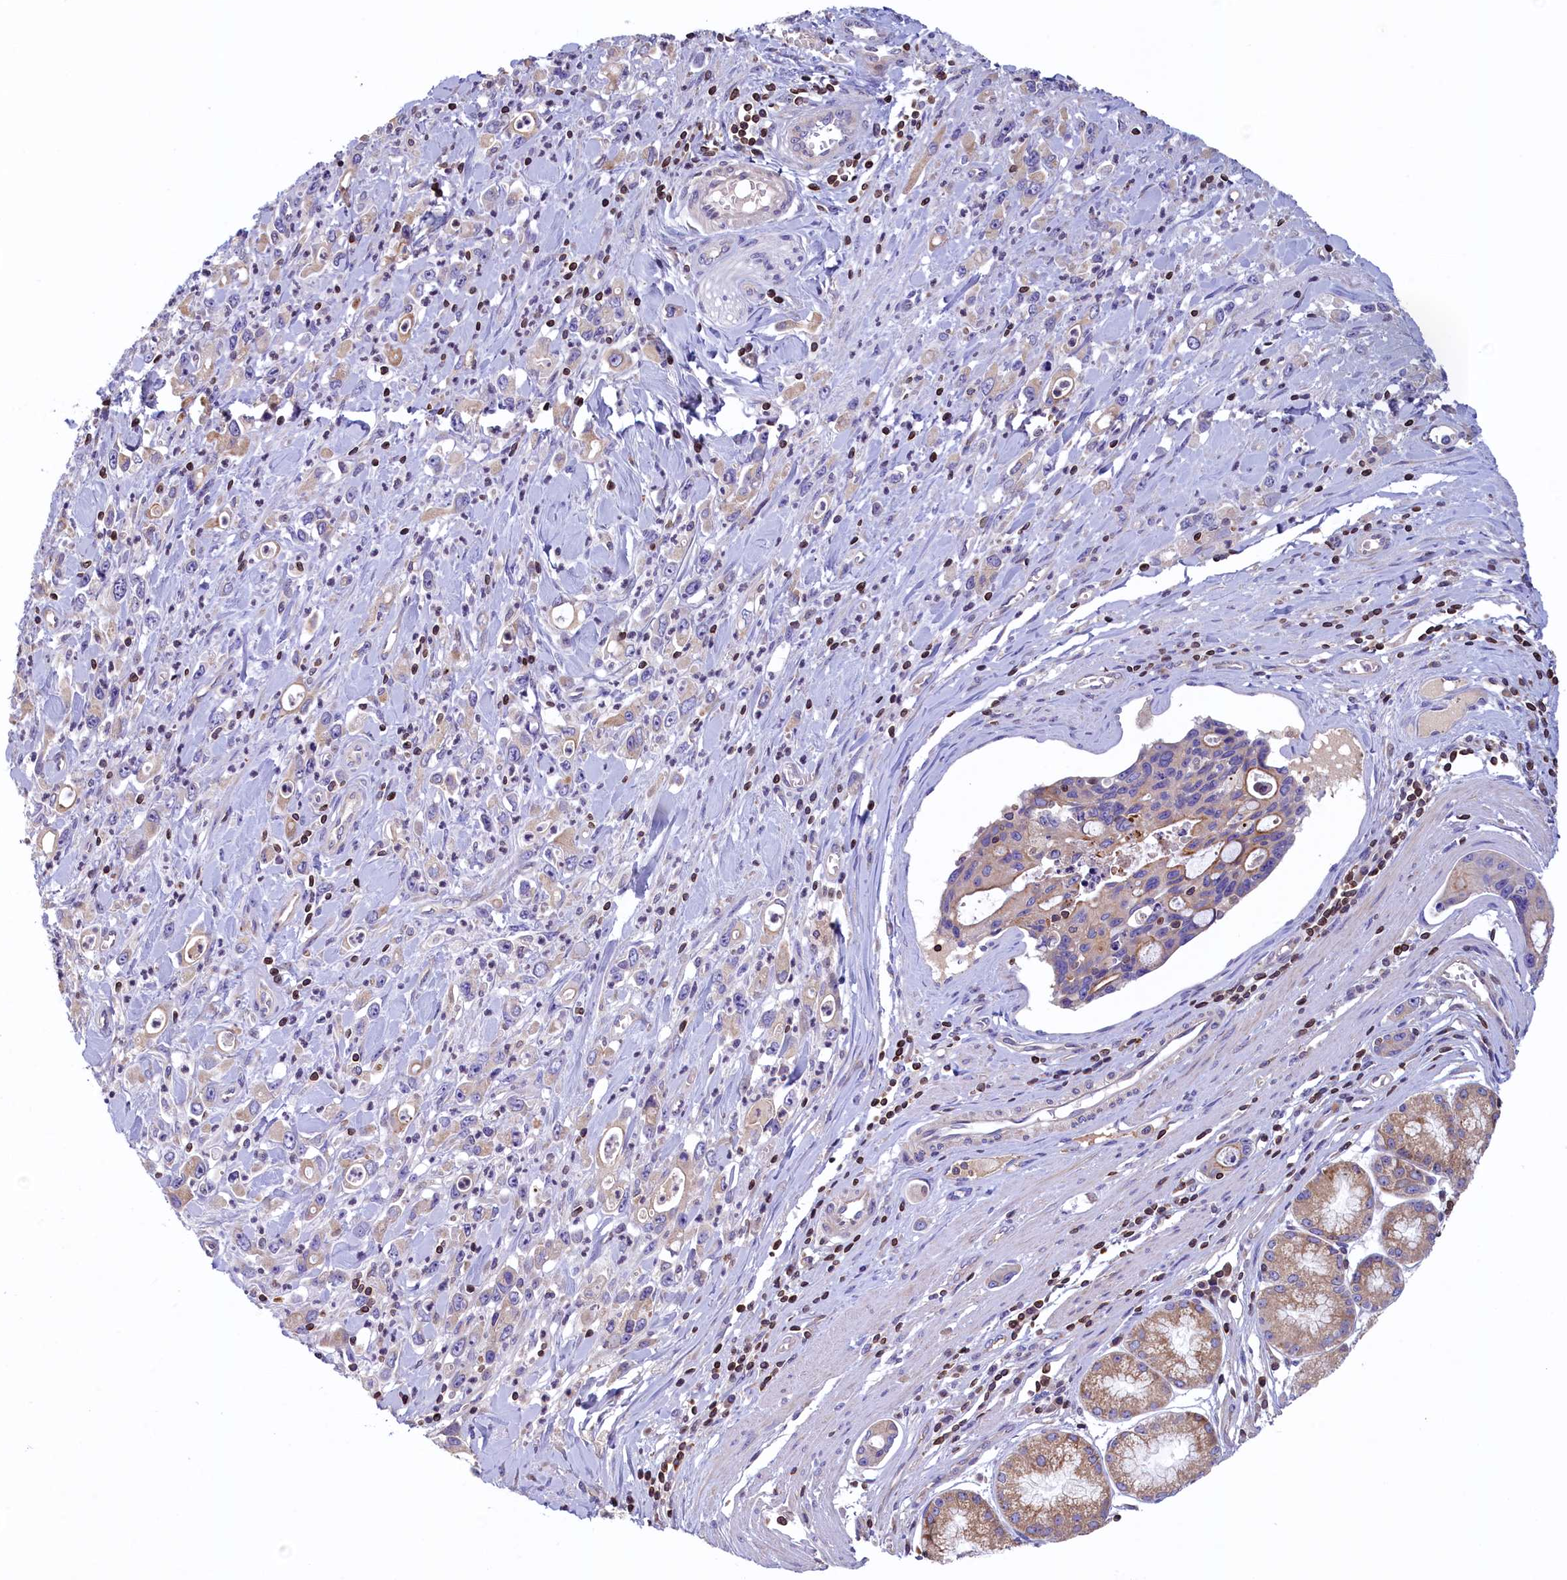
{"staining": {"intensity": "weak", "quantity": "<25%", "location": "cytoplasmic/membranous"}, "tissue": "stomach cancer", "cell_type": "Tumor cells", "image_type": "cancer", "snomed": [{"axis": "morphology", "description": "Adenocarcinoma, NOS"}, {"axis": "topography", "description": "Stomach, lower"}], "caption": "Histopathology image shows no significant protein expression in tumor cells of adenocarcinoma (stomach). (DAB (3,3'-diaminobenzidine) immunohistochemistry with hematoxylin counter stain).", "gene": "TRAF3IP3", "patient": {"sex": "female", "age": 43}}